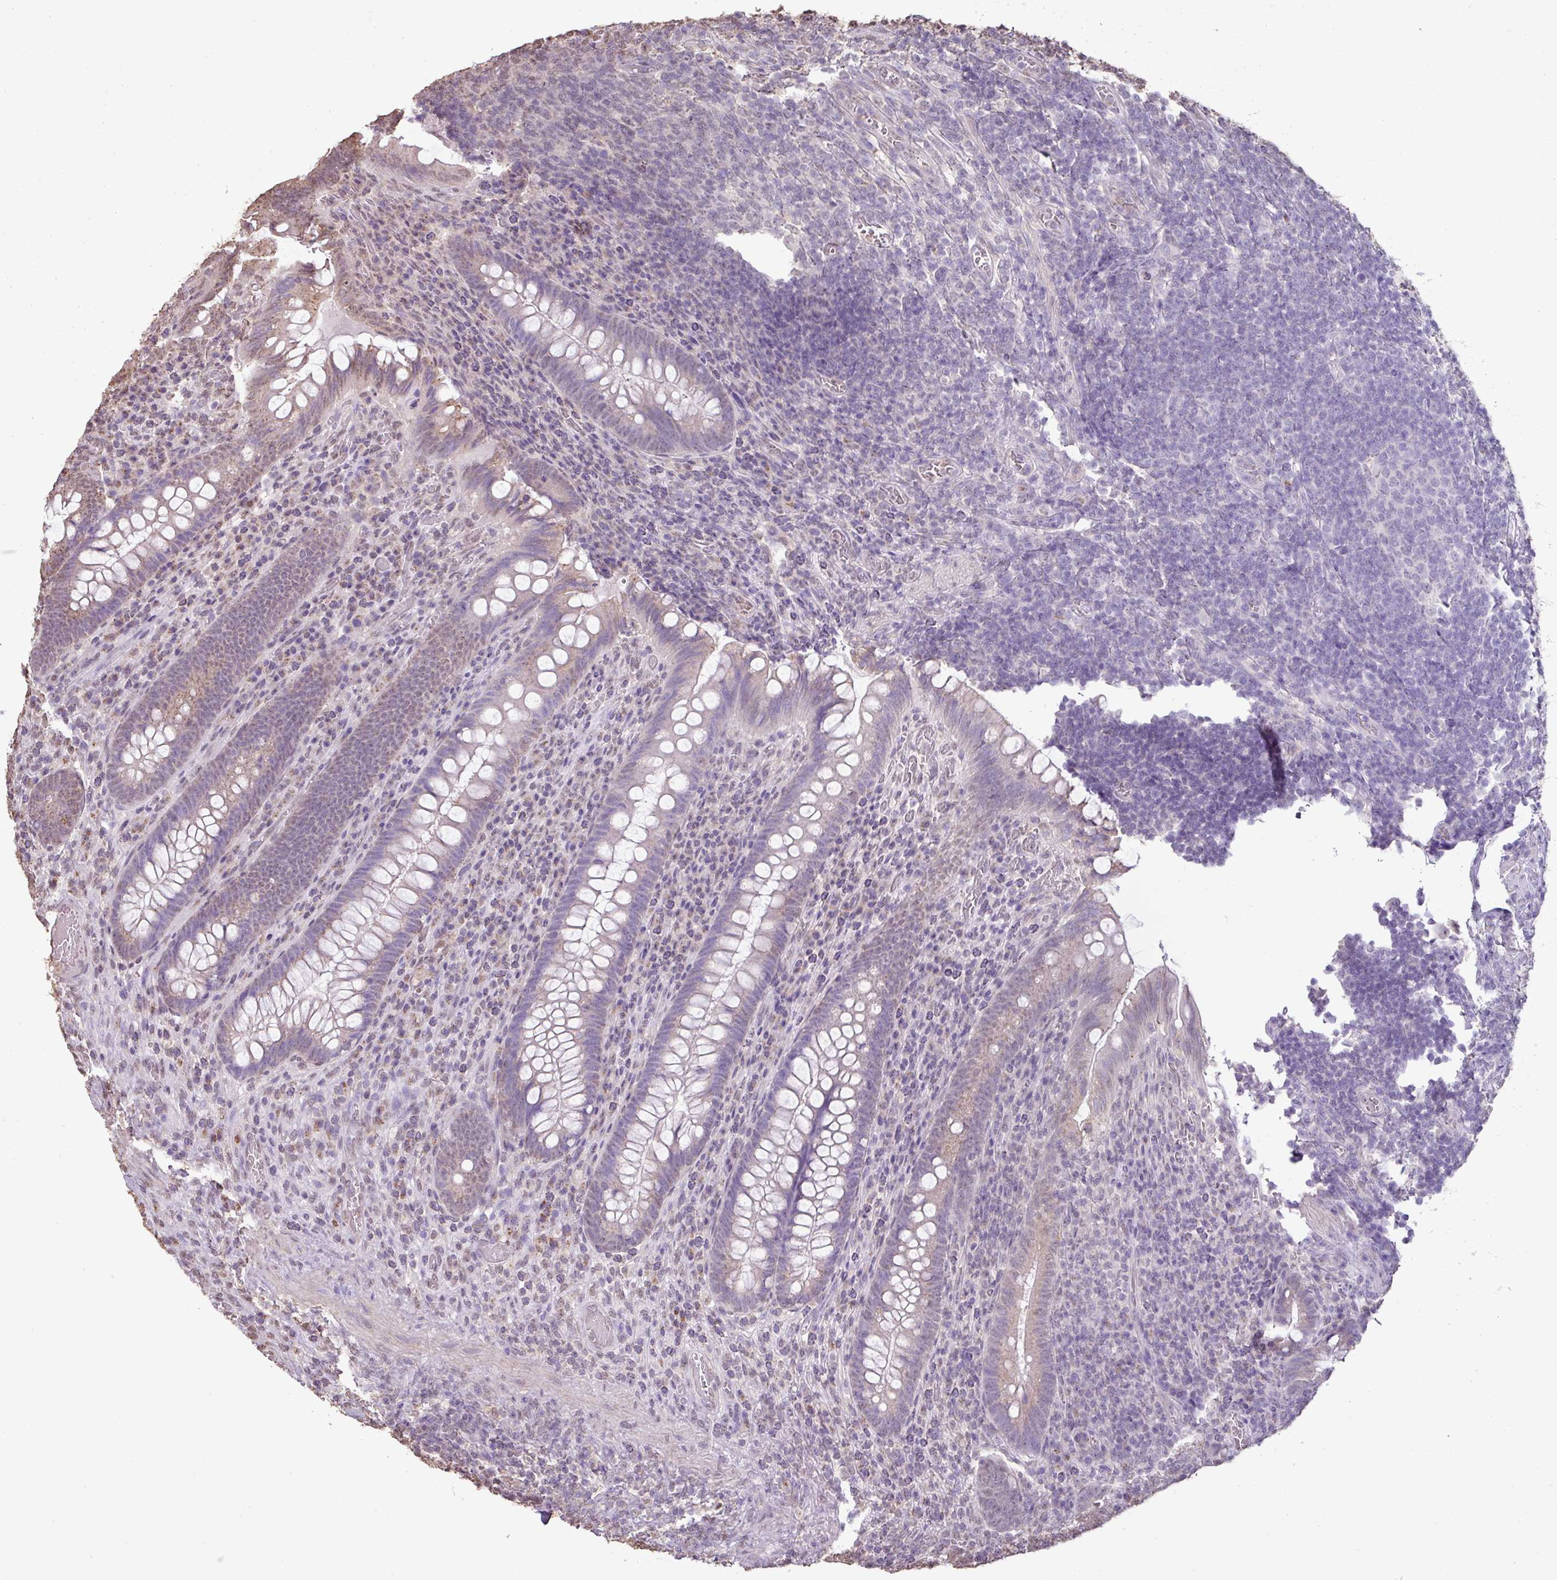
{"staining": {"intensity": "weak", "quantity": "<25%", "location": "cytoplasmic/membranous,nuclear"}, "tissue": "appendix", "cell_type": "Glandular cells", "image_type": "normal", "snomed": [{"axis": "morphology", "description": "Normal tissue, NOS"}, {"axis": "topography", "description": "Appendix"}], "caption": "Immunohistochemical staining of normal appendix reveals no significant expression in glandular cells.", "gene": "JPH2", "patient": {"sex": "female", "age": 43}}